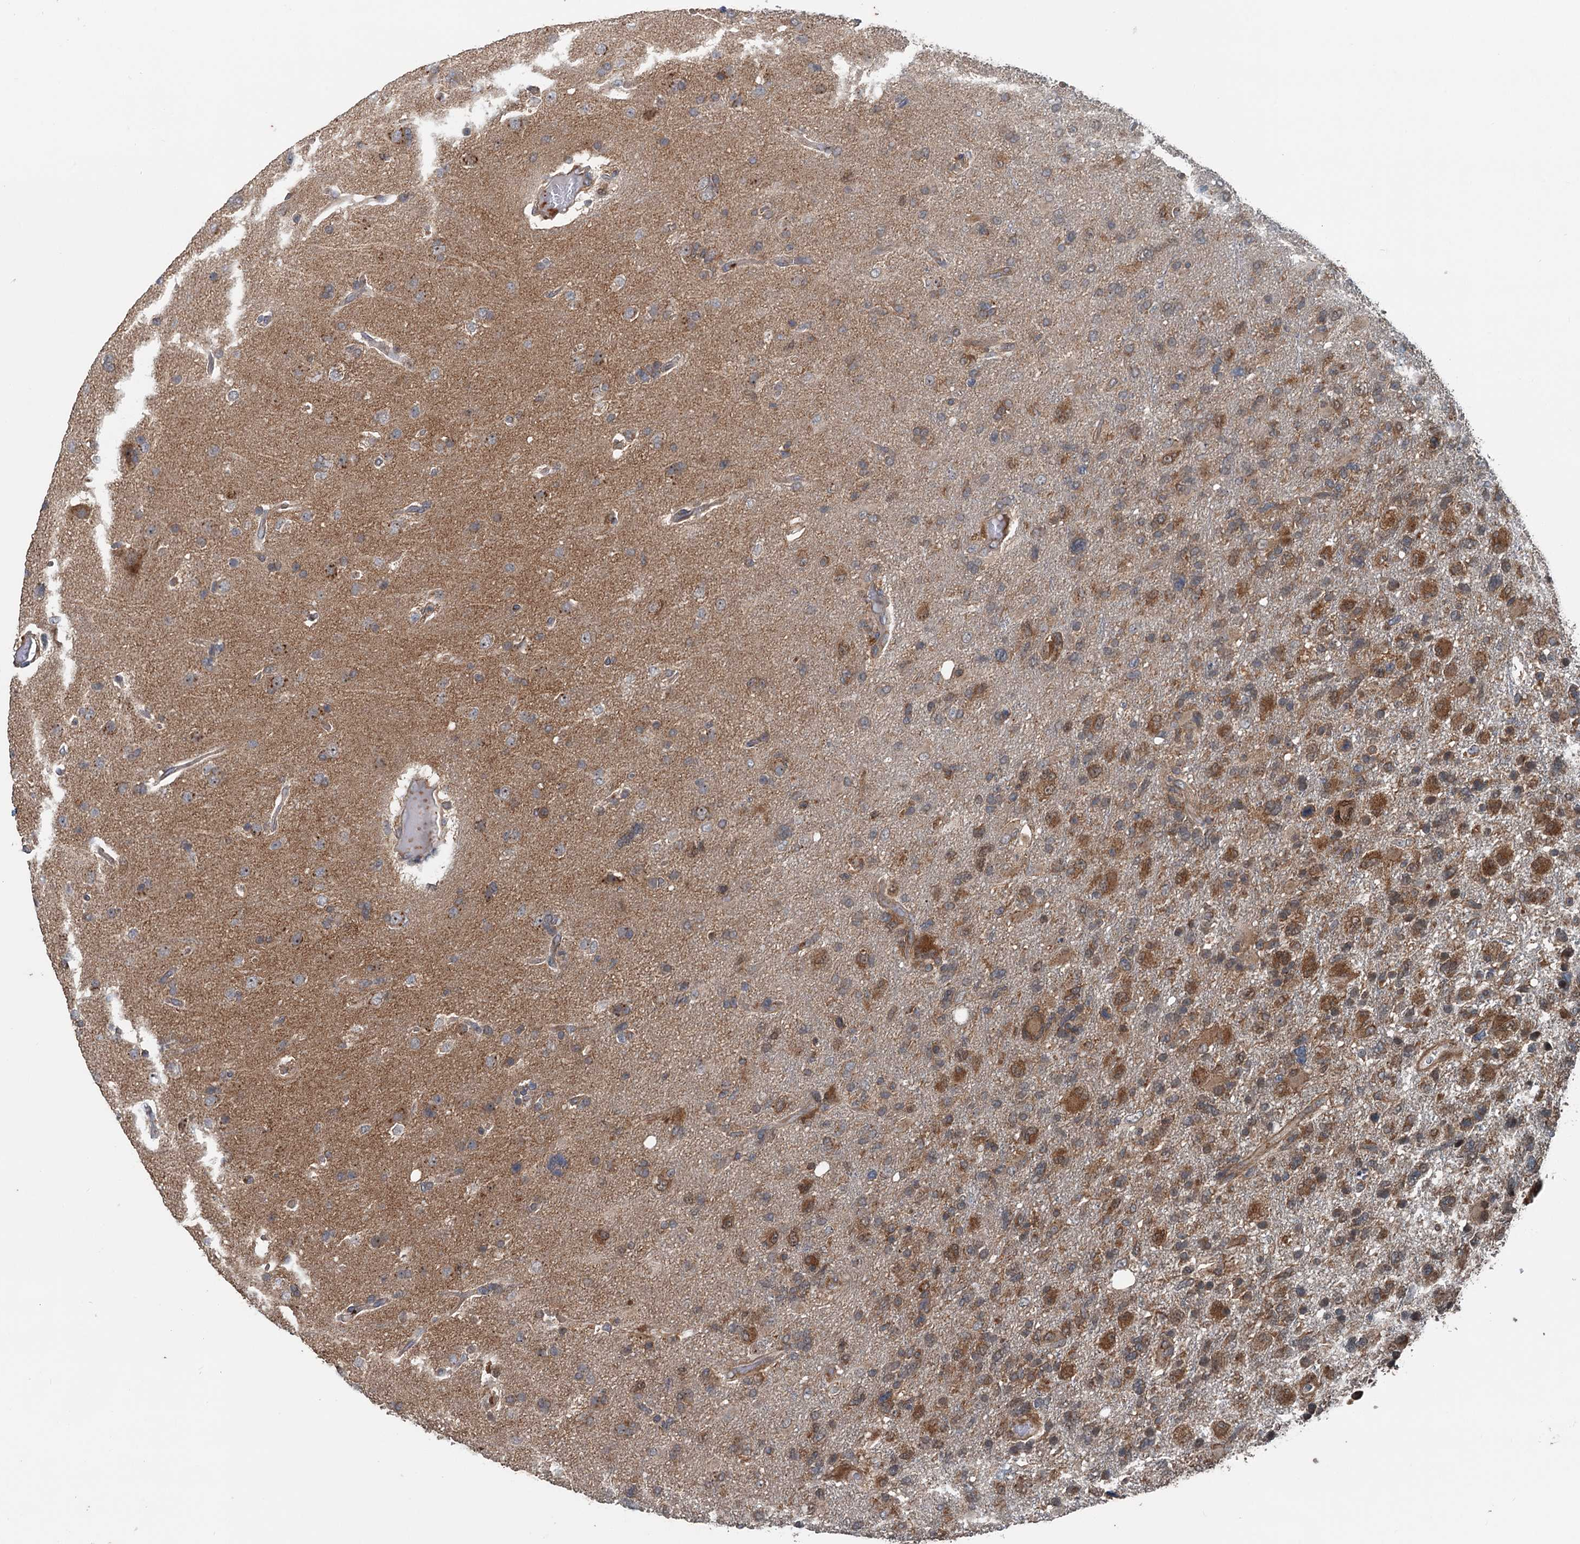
{"staining": {"intensity": "moderate", "quantity": ">75%", "location": "cytoplasmic/membranous"}, "tissue": "glioma", "cell_type": "Tumor cells", "image_type": "cancer", "snomed": [{"axis": "morphology", "description": "Glioma, malignant, High grade"}, {"axis": "topography", "description": "Brain"}], "caption": "About >75% of tumor cells in human glioma reveal moderate cytoplasmic/membranous protein staining as visualized by brown immunohistochemical staining.", "gene": "TEDC1", "patient": {"sex": "male", "age": 61}}